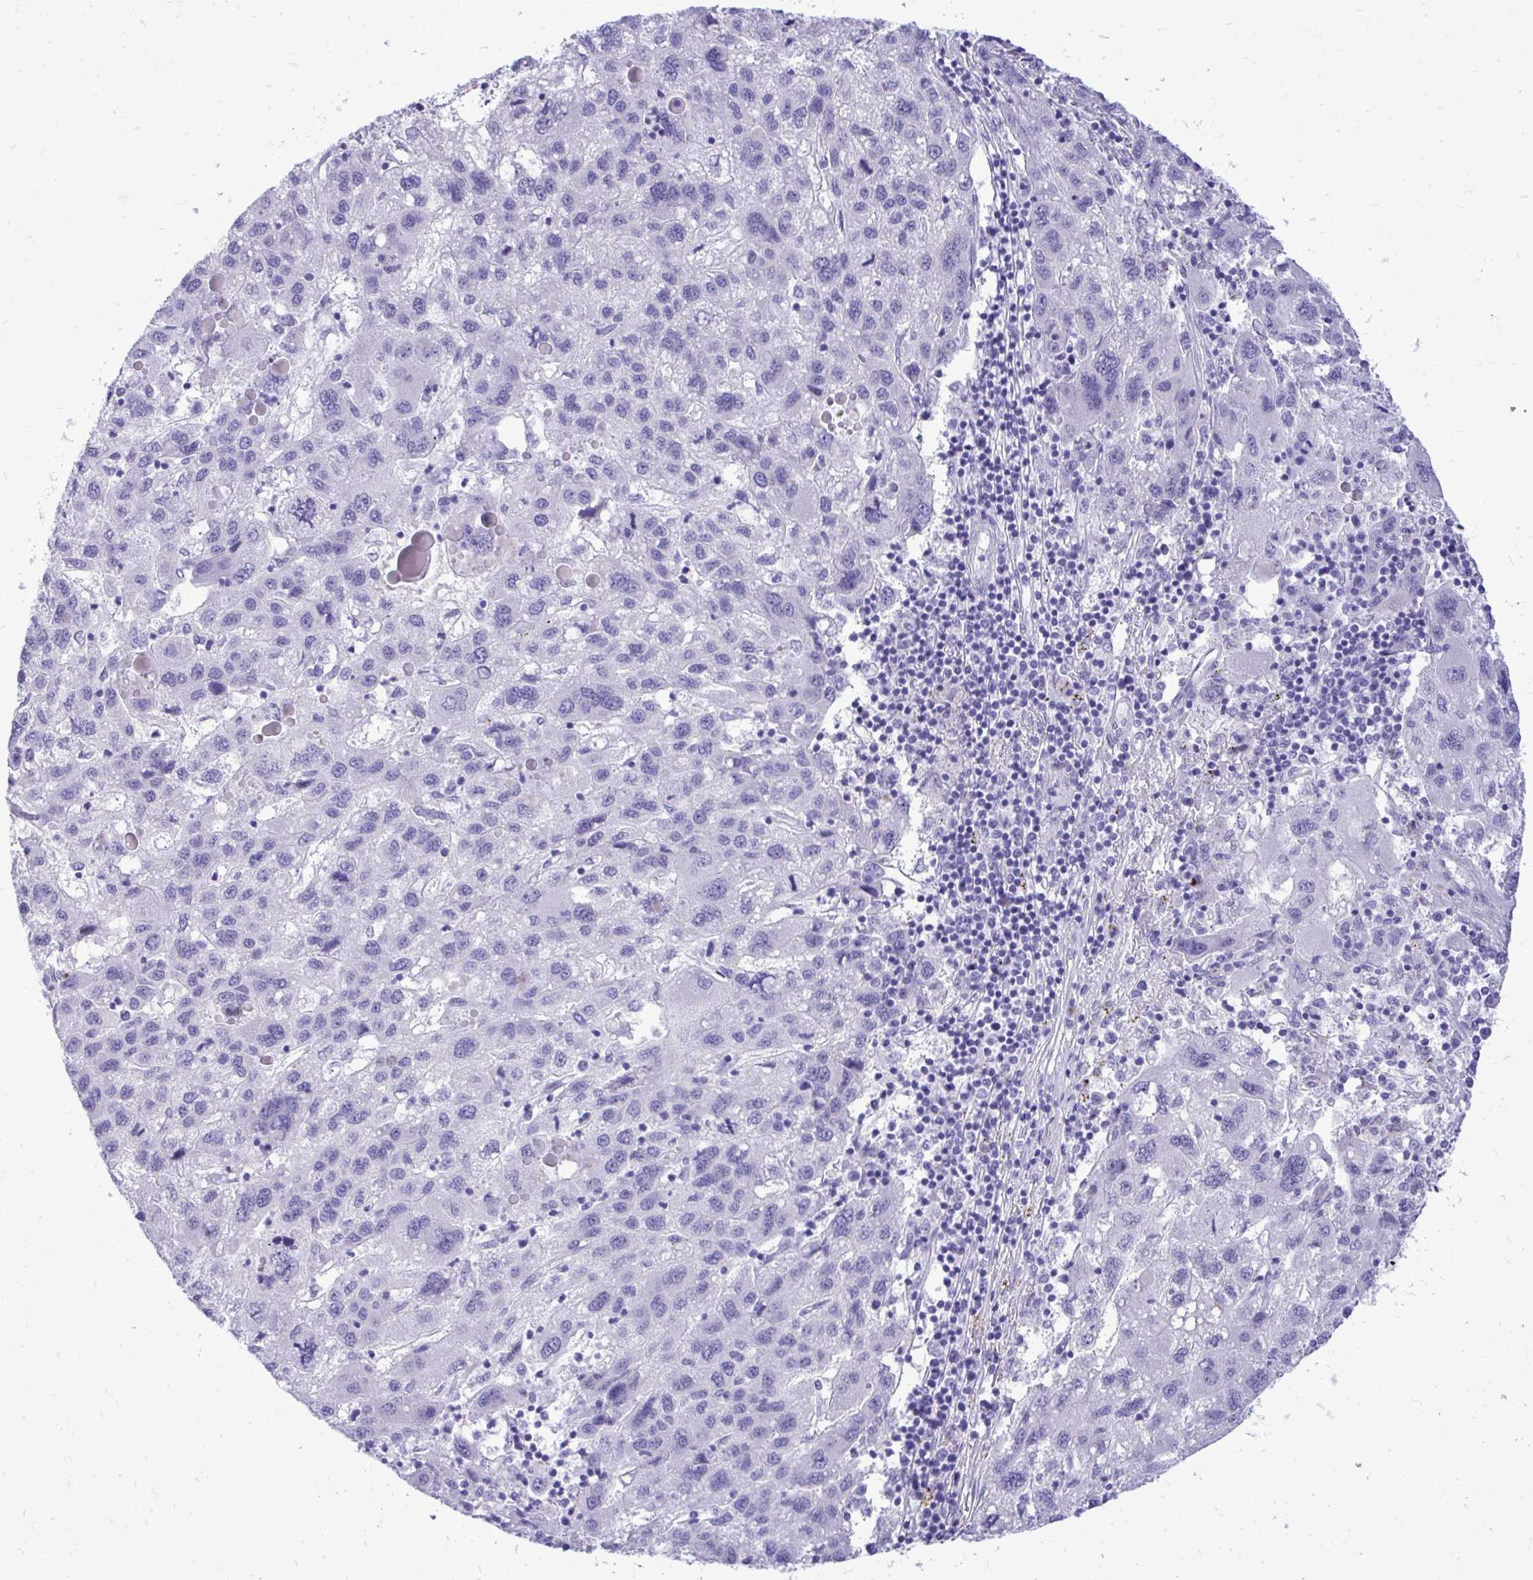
{"staining": {"intensity": "negative", "quantity": "none", "location": "none"}, "tissue": "liver cancer", "cell_type": "Tumor cells", "image_type": "cancer", "snomed": [{"axis": "morphology", "description": "Carcinoma, Hepatocellular, NOS"}, {"axis": "topography", "description": "Liver"}], "caption": "Human liver hepatocellular carcinoma stained for a protein using immunohistochemistry (IHC) shows no expression in tumor cells.", "gene": "ANKDD1B", "patient": {"sex": "female", "age": 77}}